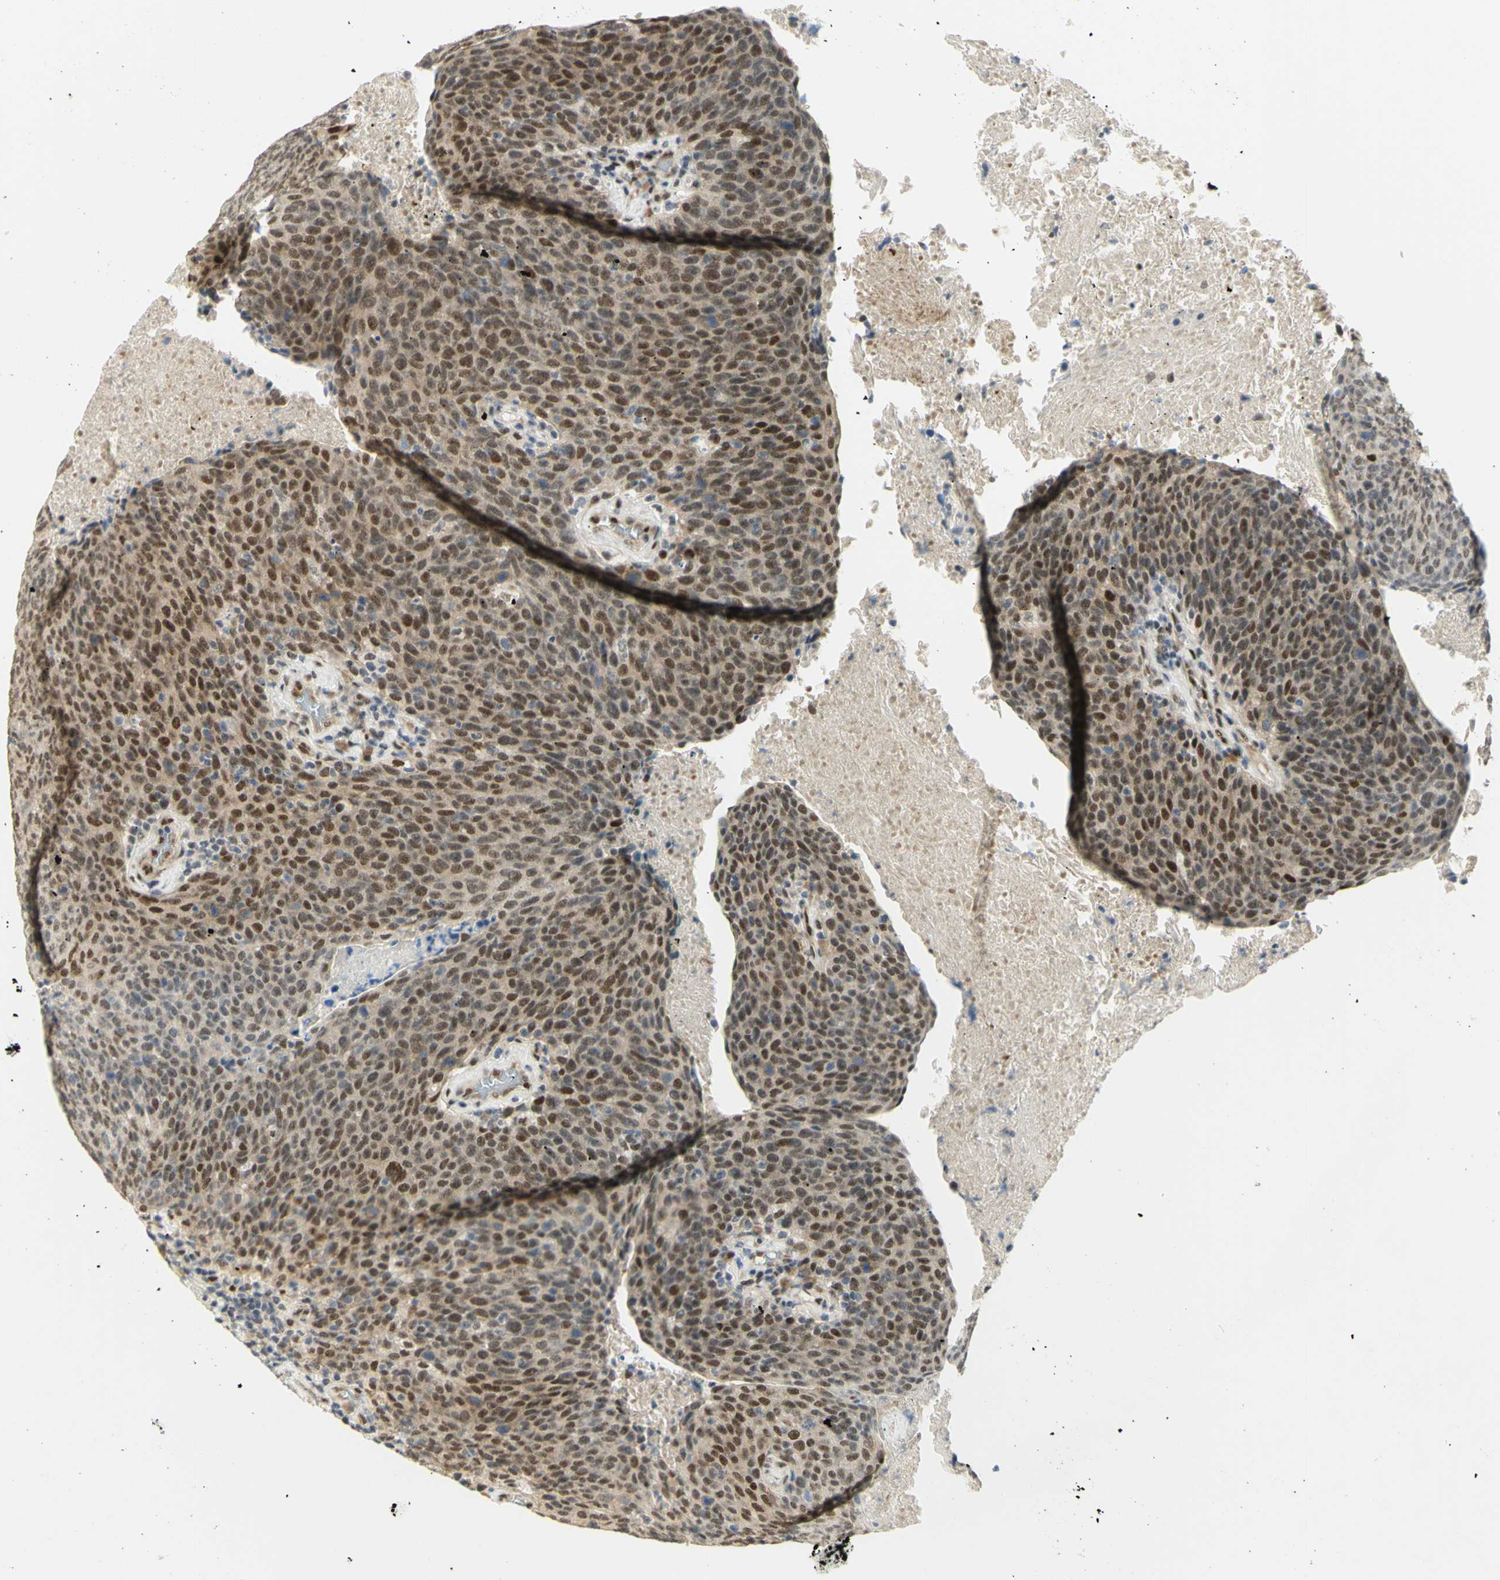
{"staining": {"intensity": "moderate", "quantity": ">75%", "location": "cytoplasmic/membranous,nuclear"}, "tissue": "head and neck cancer", "cell_type": "Tumor cells", "image_type": "cancer", "snomed": [{"axis": "morphology", "description": "Squamous cell carcinoma, NOS"}, {"axis": "morphology", "description": "Squamous cell carcinoma, metastatic, NOS"}, {"axis": "topography", "description": "Lymph node"}, {"axis": "topography", "description": "Head-Neck"}], "caption": "Head and neck cancer stained for a protein reveals moderate cytoplasmic/membranous and nuclear positivity in tumor cells. The staining is performed using DAB (3,3'-diaminobenzidine) brown chromogen to label protein expression. The nuclei are counter-stained blue using hematoxylin.", "gene": "DDX1", "patient": {"sex": "male", "age": 62}}